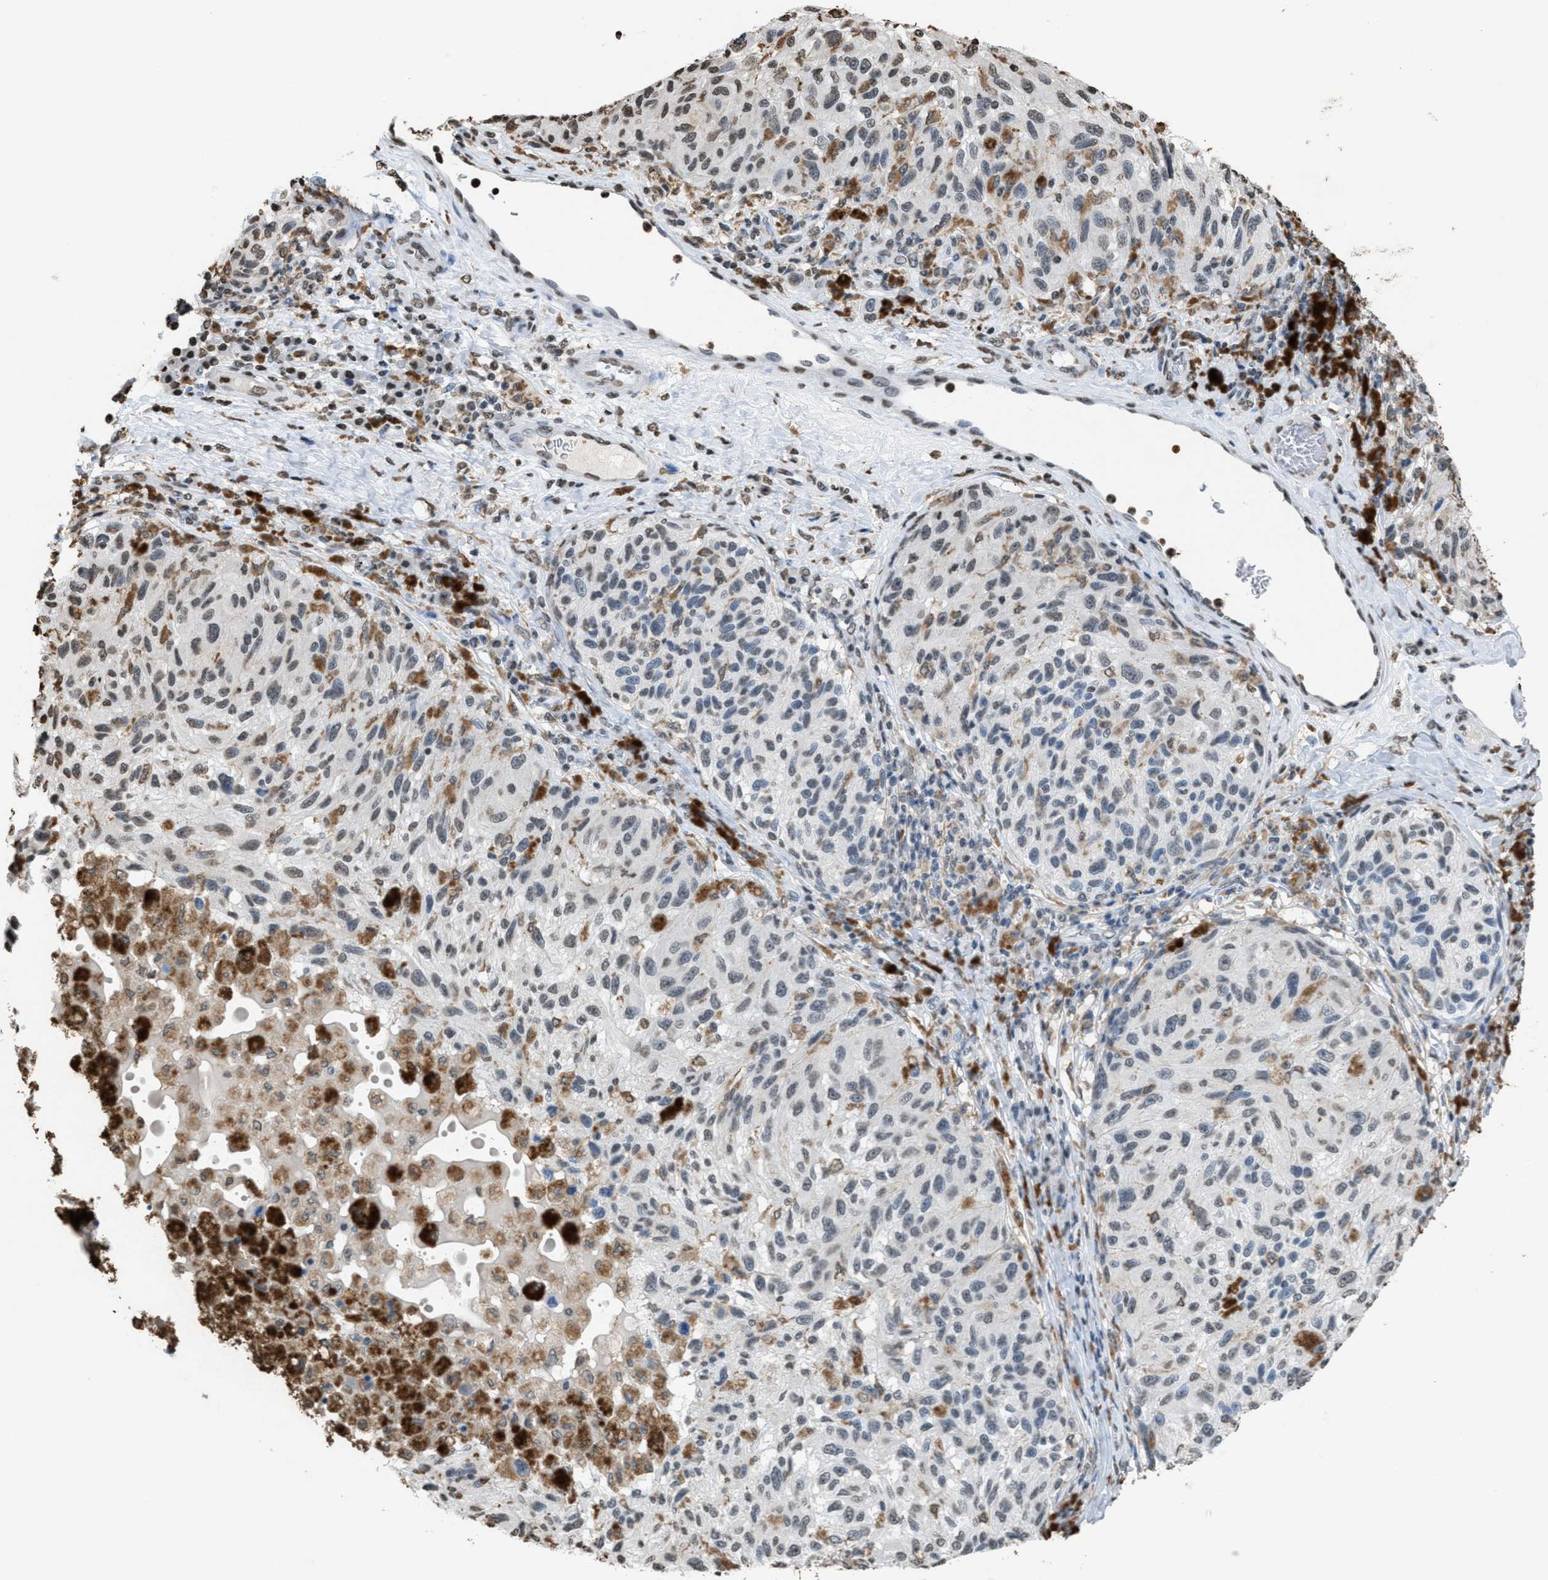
{"staining": {"intensity": "weak", "quantity": "<25%", "location": "nuclear"}, "tissue": "melanoma", "cell_type": "Tumor cells", "image_type": "cancer", "snomed": [{"axis": "morphology", "description": "Malignant melanoma, NOS"}, {"axis": "topography", "description": "Skin"}], "caption": "A micrograph of human malignant melanoma is negative for staining in tumor cells. (Brightfield microscopy of DAB (3,3'-diaminobenzidine) IHC at high magnification).", "gene": "NUP88", "patient": {"sex": "female", "age": 73}}